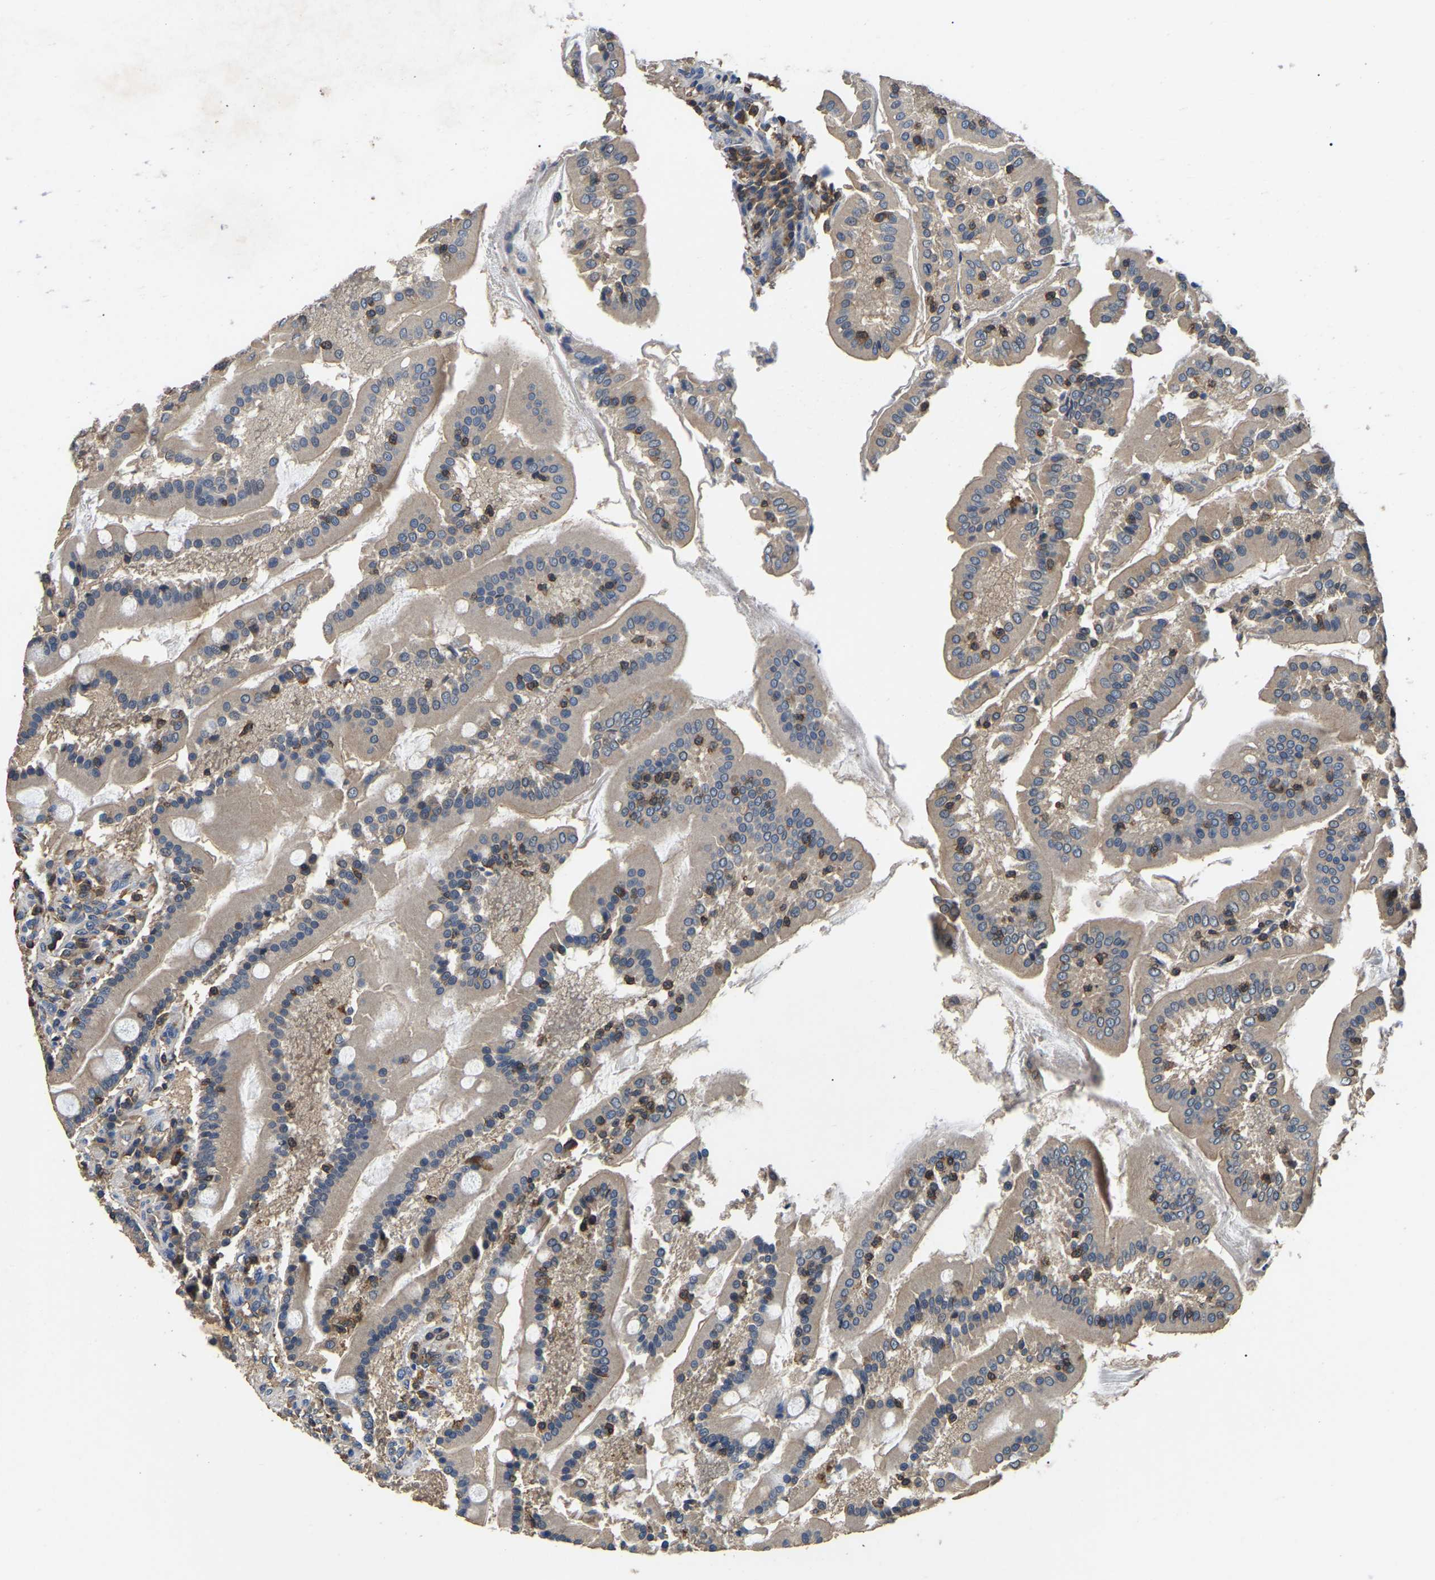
{"staining": {"intensity": "moderate", "quantity": "25%-75%", "location": "cytoplasmic/membranous"}, "tissue": "duodenum", "cell_type": "Glandular cells", "image_type": "normal", "snomed": [{"axis": "morphology", "description": "Normal tissue, NOS"}, {"axis": "topography", "description": "Duodenum"}], "caption": "There is medium levels of moderate cytoplasmic/membranous positivity in glandular cells of benign duodenum, as demonstrated by immunohistochemical staining (brown color).", "gene": "SMPD2", "patient": {"sex": "male", "age": 50}}